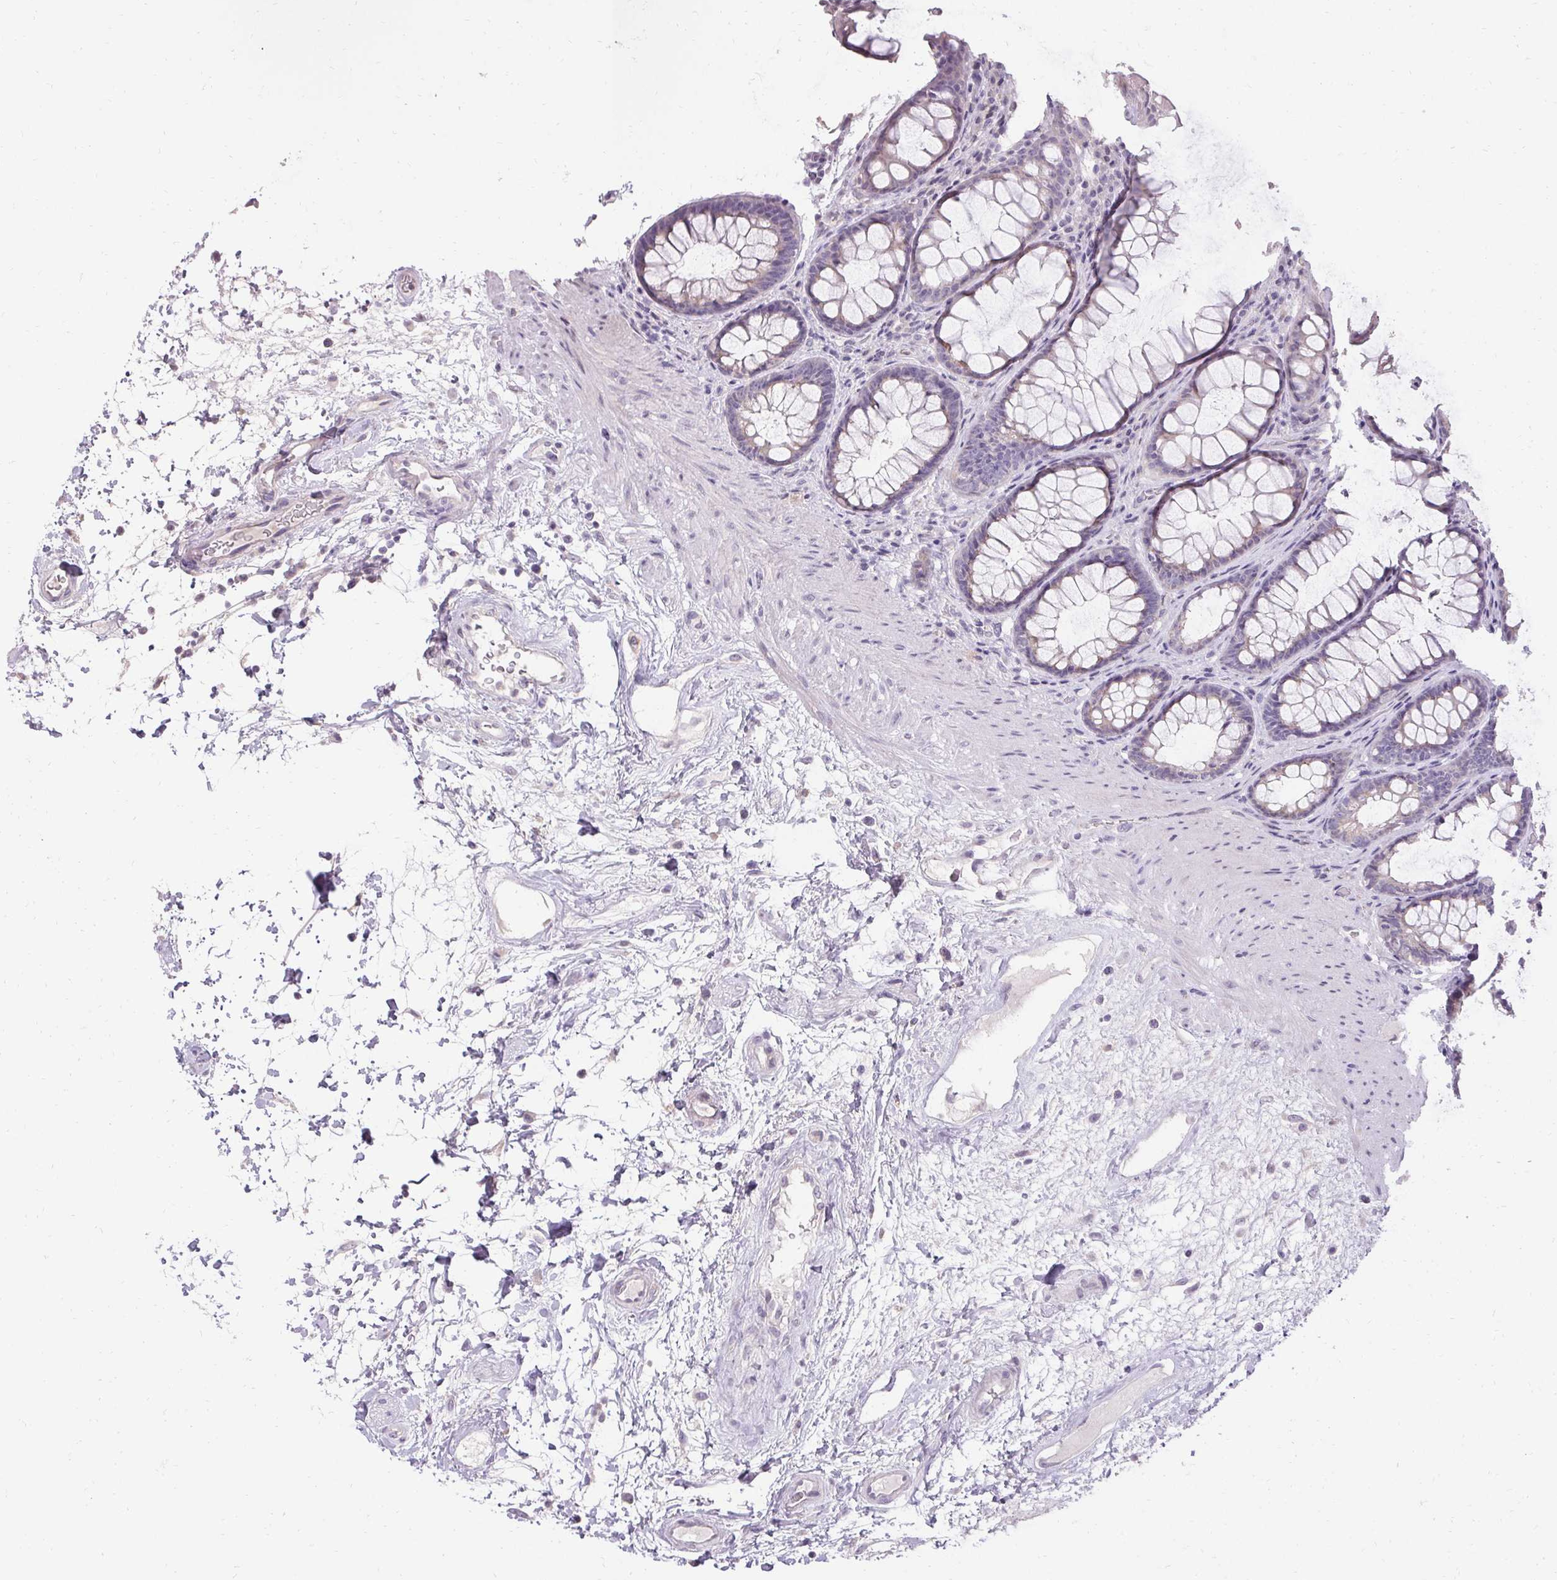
{"staining": {"intensity": "weak", "quantity": "<25%", "location": "cytoplasmic/membranous"}, "tissue": "rectum", "cell_type": "Glandular cells", "image_type": "normal", "snomed": [{"axis": "morphology", "description": "Normal tissue, NOS"}, {"axis": "topography", "description": "Rectum"}], "caption": "Benign rectum was stained to show a protein in brown. There is no significant staining in glandular cells. The staining is performed using DAB brown chromogen with nuclei counter-stained in using hematoxylin.", "gene": "HSD17B3", "patient": {"sex": "male", "age": 72}}